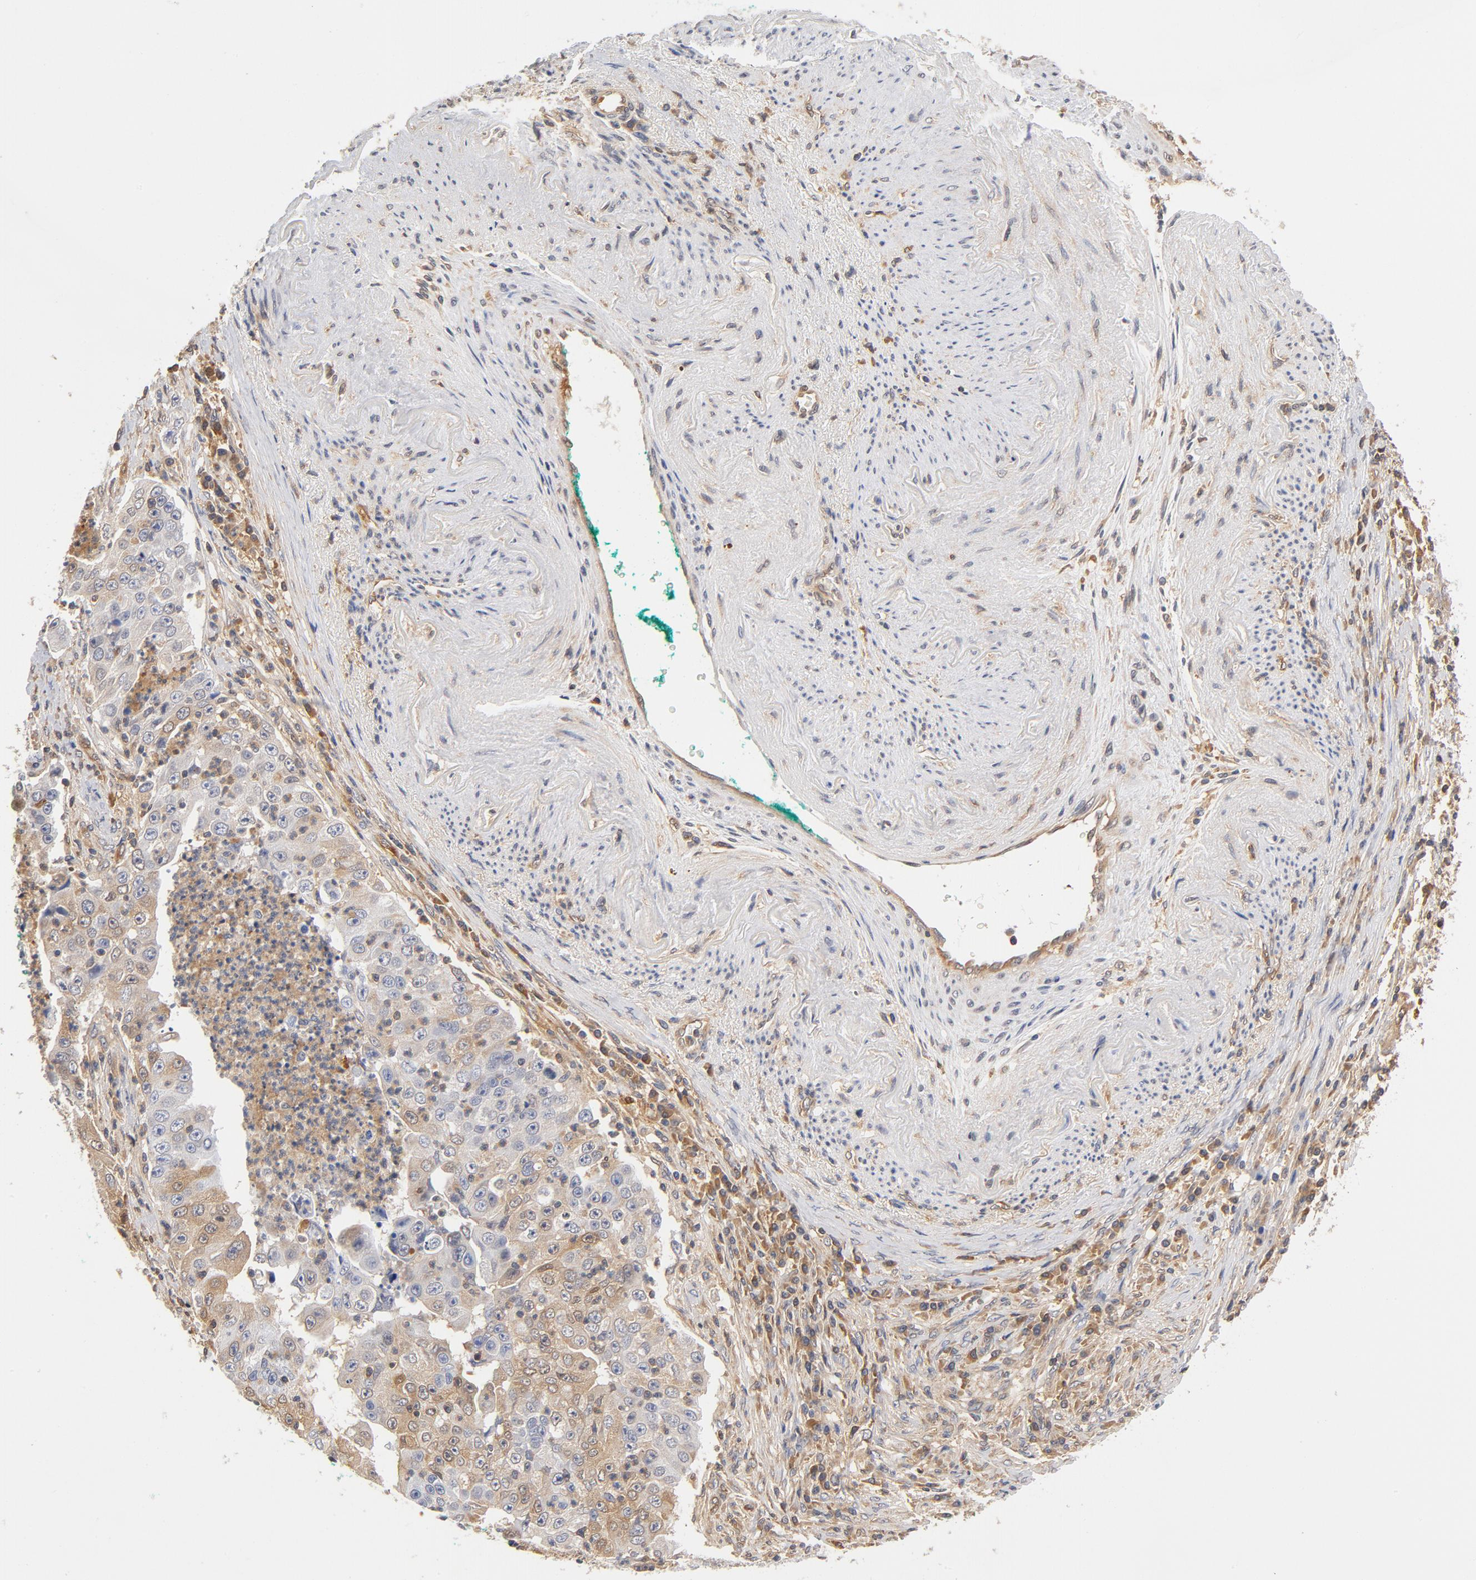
{"staining": {"intensity": "weak", "quantity": "<25%", "location": "cytoplasmic/membranous"}, "tissue": "lung cancer", "cell_type": "Tumor cells", "image_type": "cancer", "snomed": [{"axis": "morphology", "description": "Squamous cell carcinoma, NOS"}, {"axis": "topography", "description": "Lung"}], "caption": "This is a histopathology image of IHC staining of lung cancer, which shows no staining in tumor cells.", "gene": "ASMTL", "patient": {"sex": "male", "age": 64}}